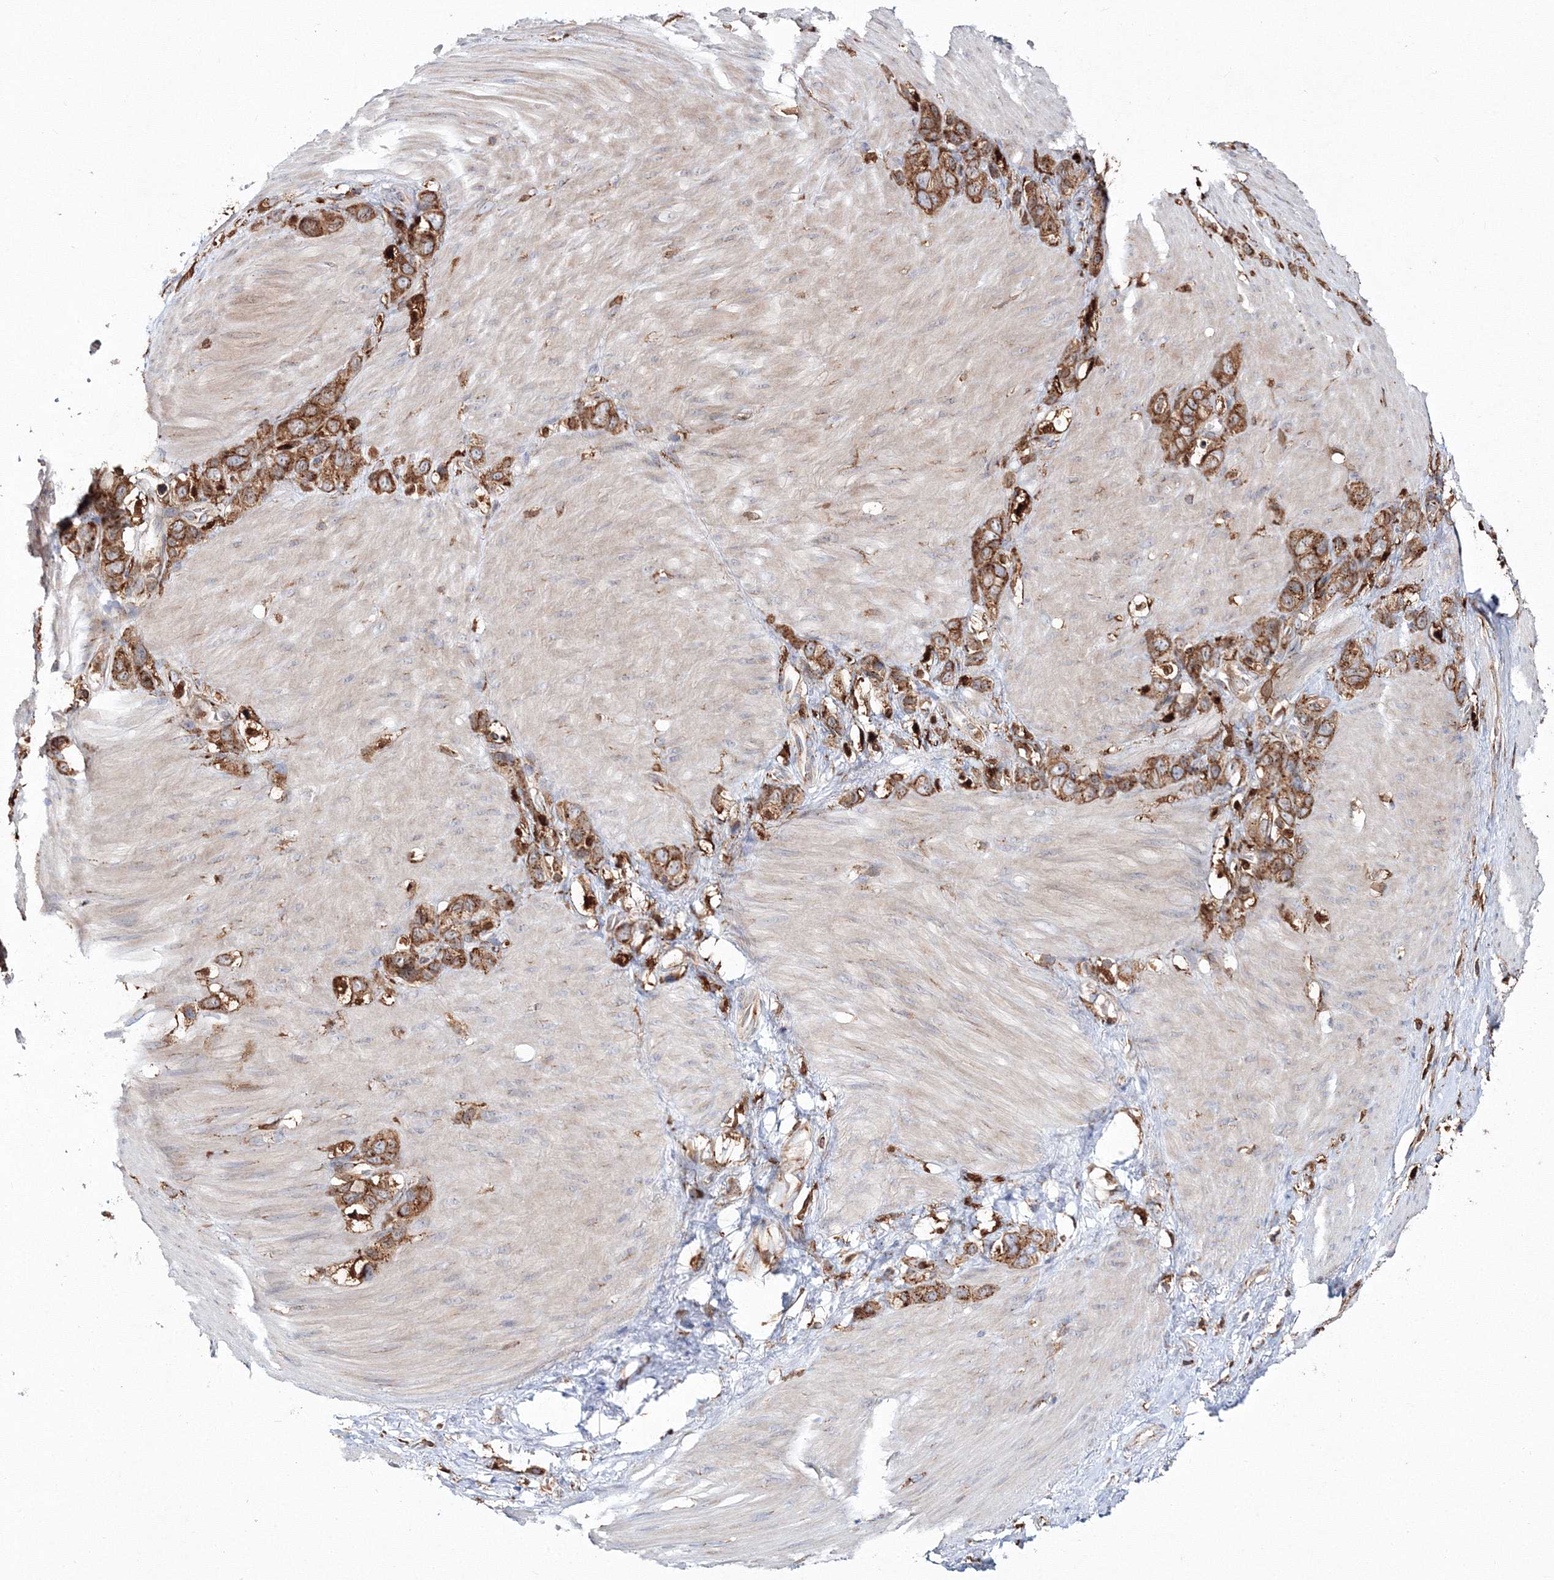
{"staining": {"intensity": "moderate", "quantity": ">75%", "location": "cytoplasmic/membranous"}, "tissue": "stomach cancer", "cell_type": "Tumor cells", "image_type": "cancer", "snomed": [{"axis": "morphology", "description": "Normal tissue, NOS"}, {"axis": "morphology", "description": "Adenocarcinoma, NOS"}, {"axis": "morphology", "description": "Adenocarcinoma, High grade"}, {"axis": "topography", "description": "Stomach, upper"}, {"axis": "topography", "description": "Stomach"}], "caption": "Stomach cancer (adenocarcinoma) tissue shows moderate cytoplasmic/membranous staining in about >75% of tumor cells, visualized by immunohistochemistry. (Stains: DAB in brown, nuclei in blue, Microscopy: brightfield microscopy at high magnification).", "gene": "ARCN1", "patient": {"sex": "female", "age": 65}}